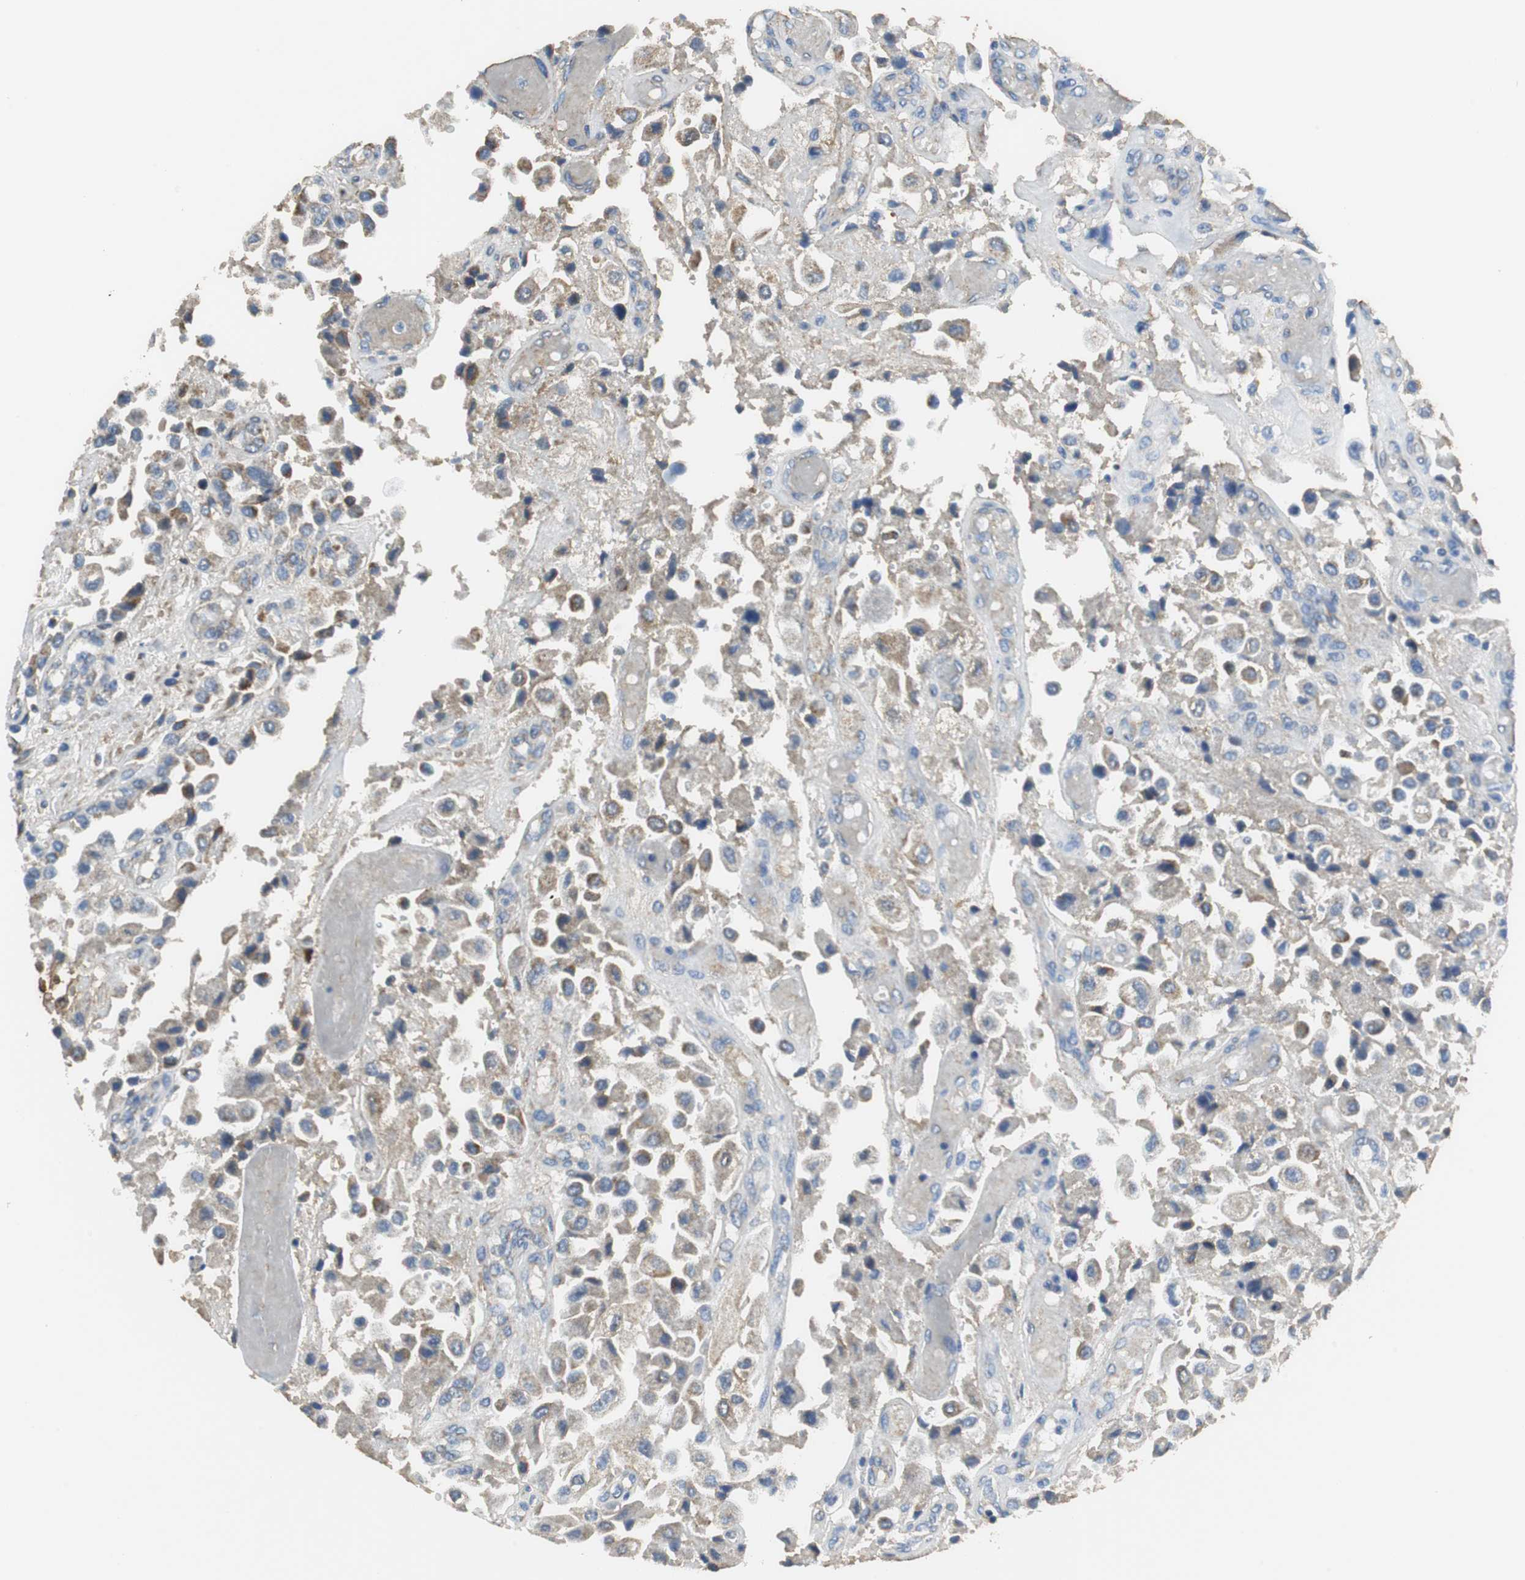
{"staining": {"intensity": "weak", "quantity": "<25%", "location": "cytoplasmic/membranous"}, "tissue": "urothelial cancer", "cell_type": "Tumor cells", "image_type": "cancer", "snomed": [{"axis": "morphology", "description": "Urothelial carcinoma, High grade"}, {"axis": "topography", "description": "Urinary bladder"}], "caption": "High magnification brightfield microscopy of urothelial cancer stained with DAB (brown) and counterstained with hematoxylin (blue): tumor cells show no significant positivity.", "gene": "NNT", "patient": {"sex": "female", "age": 64}}